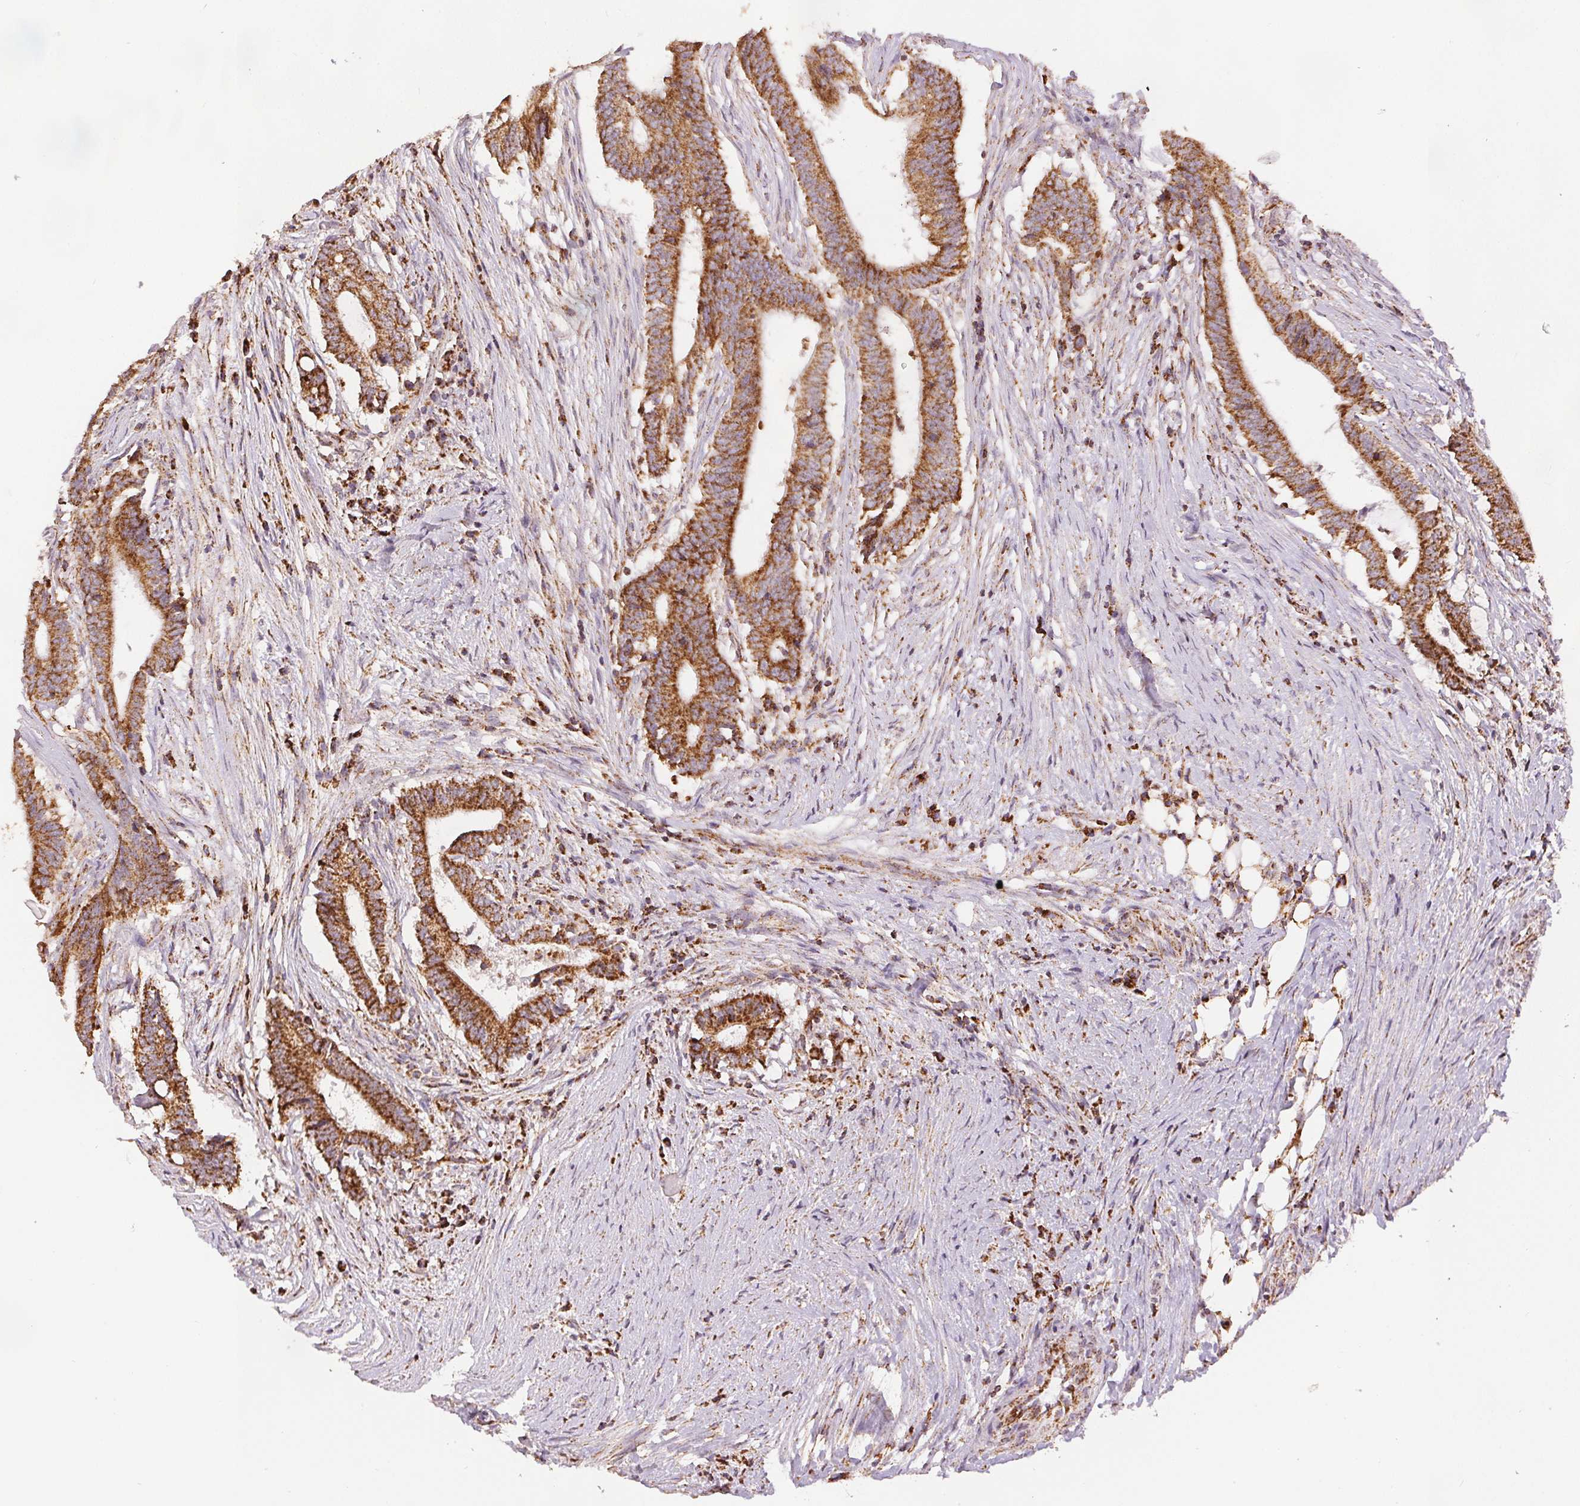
{"staining": {"intensity": "strong", "quantity": ">75%", "location": "cytoplasmic/membranous"}, "tissue": "colorectal cancer", "cell_type": "Tumor cells", "image_type": "cancer", "snomed": [{"axis": "morphology", "description": "Adenocarcinoma, NOS"}, {"axis": "topography", "description": "Colon"}], "caption": "Colorectal adenocarcinoma stained for a protein (brown) displays strong cytoplasmic/membranous positive staining in about >75% of tumor cells.", "gene": "SDHB", "patient": {"sex": "female", "age": 43}}